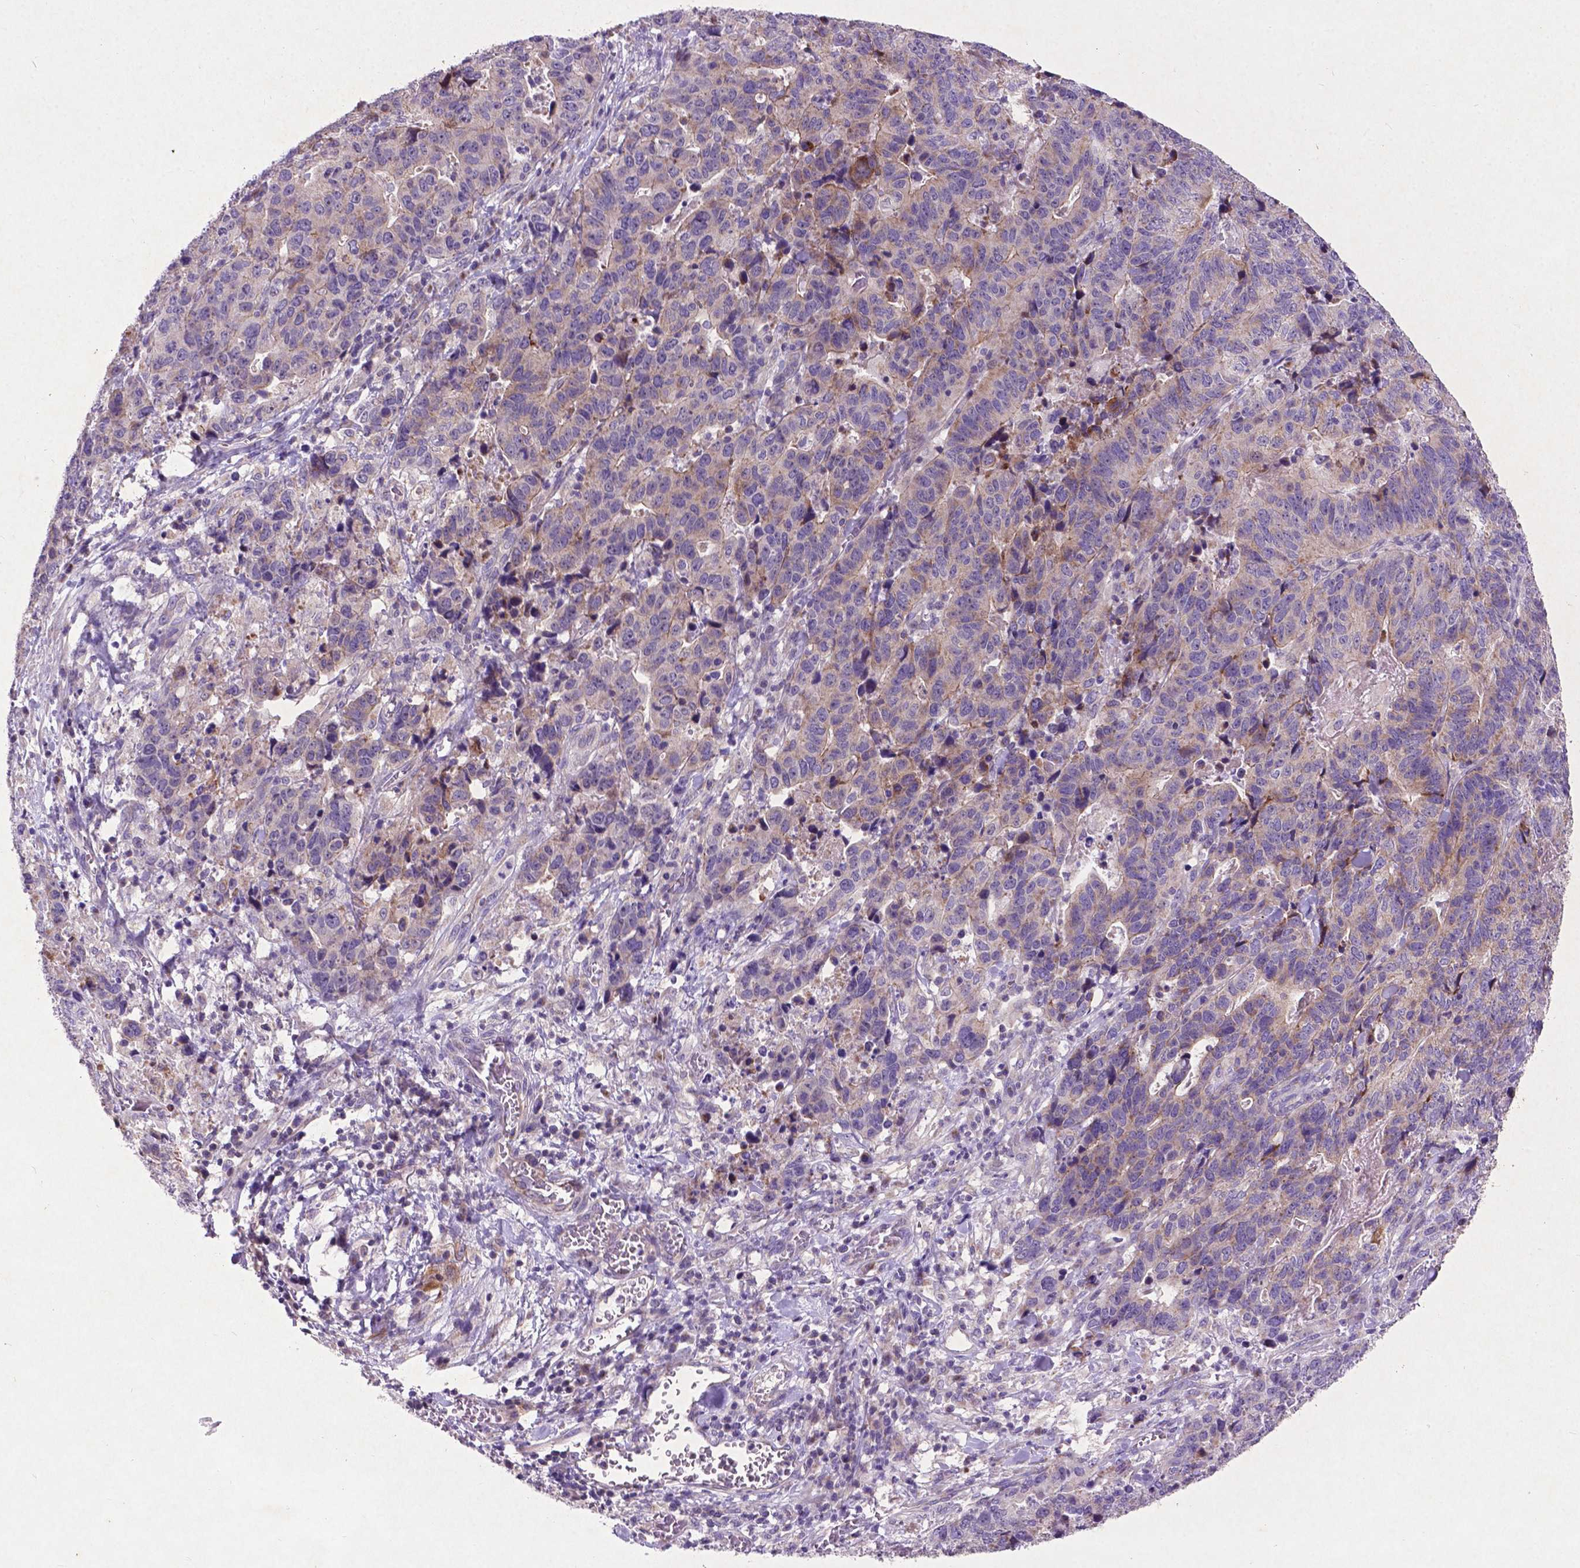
{"staining": {"intensity": "weak", "quantity": "25%-75%", "location": "cytoplasmic/membranous"}, "tissue": "stomach cancer", "cell_type": "Tumor cells", "image_type": "cancer", "snomed": [{"axis": "morphology", "description": "Adenocarcinoma, NOS"}, {"axis": "topography", "description": "Stomach, upper"}], "caption": "Stomach cancer (adenocarcinoma) tissue displays weak cytoplasmic/membranous positivity in approximately 25%-75% of tumor cells (IHC, brightfield microscopy, high magnification).", "gene": "ATG4D", "patient": {"sex": "female", "age": 67}}